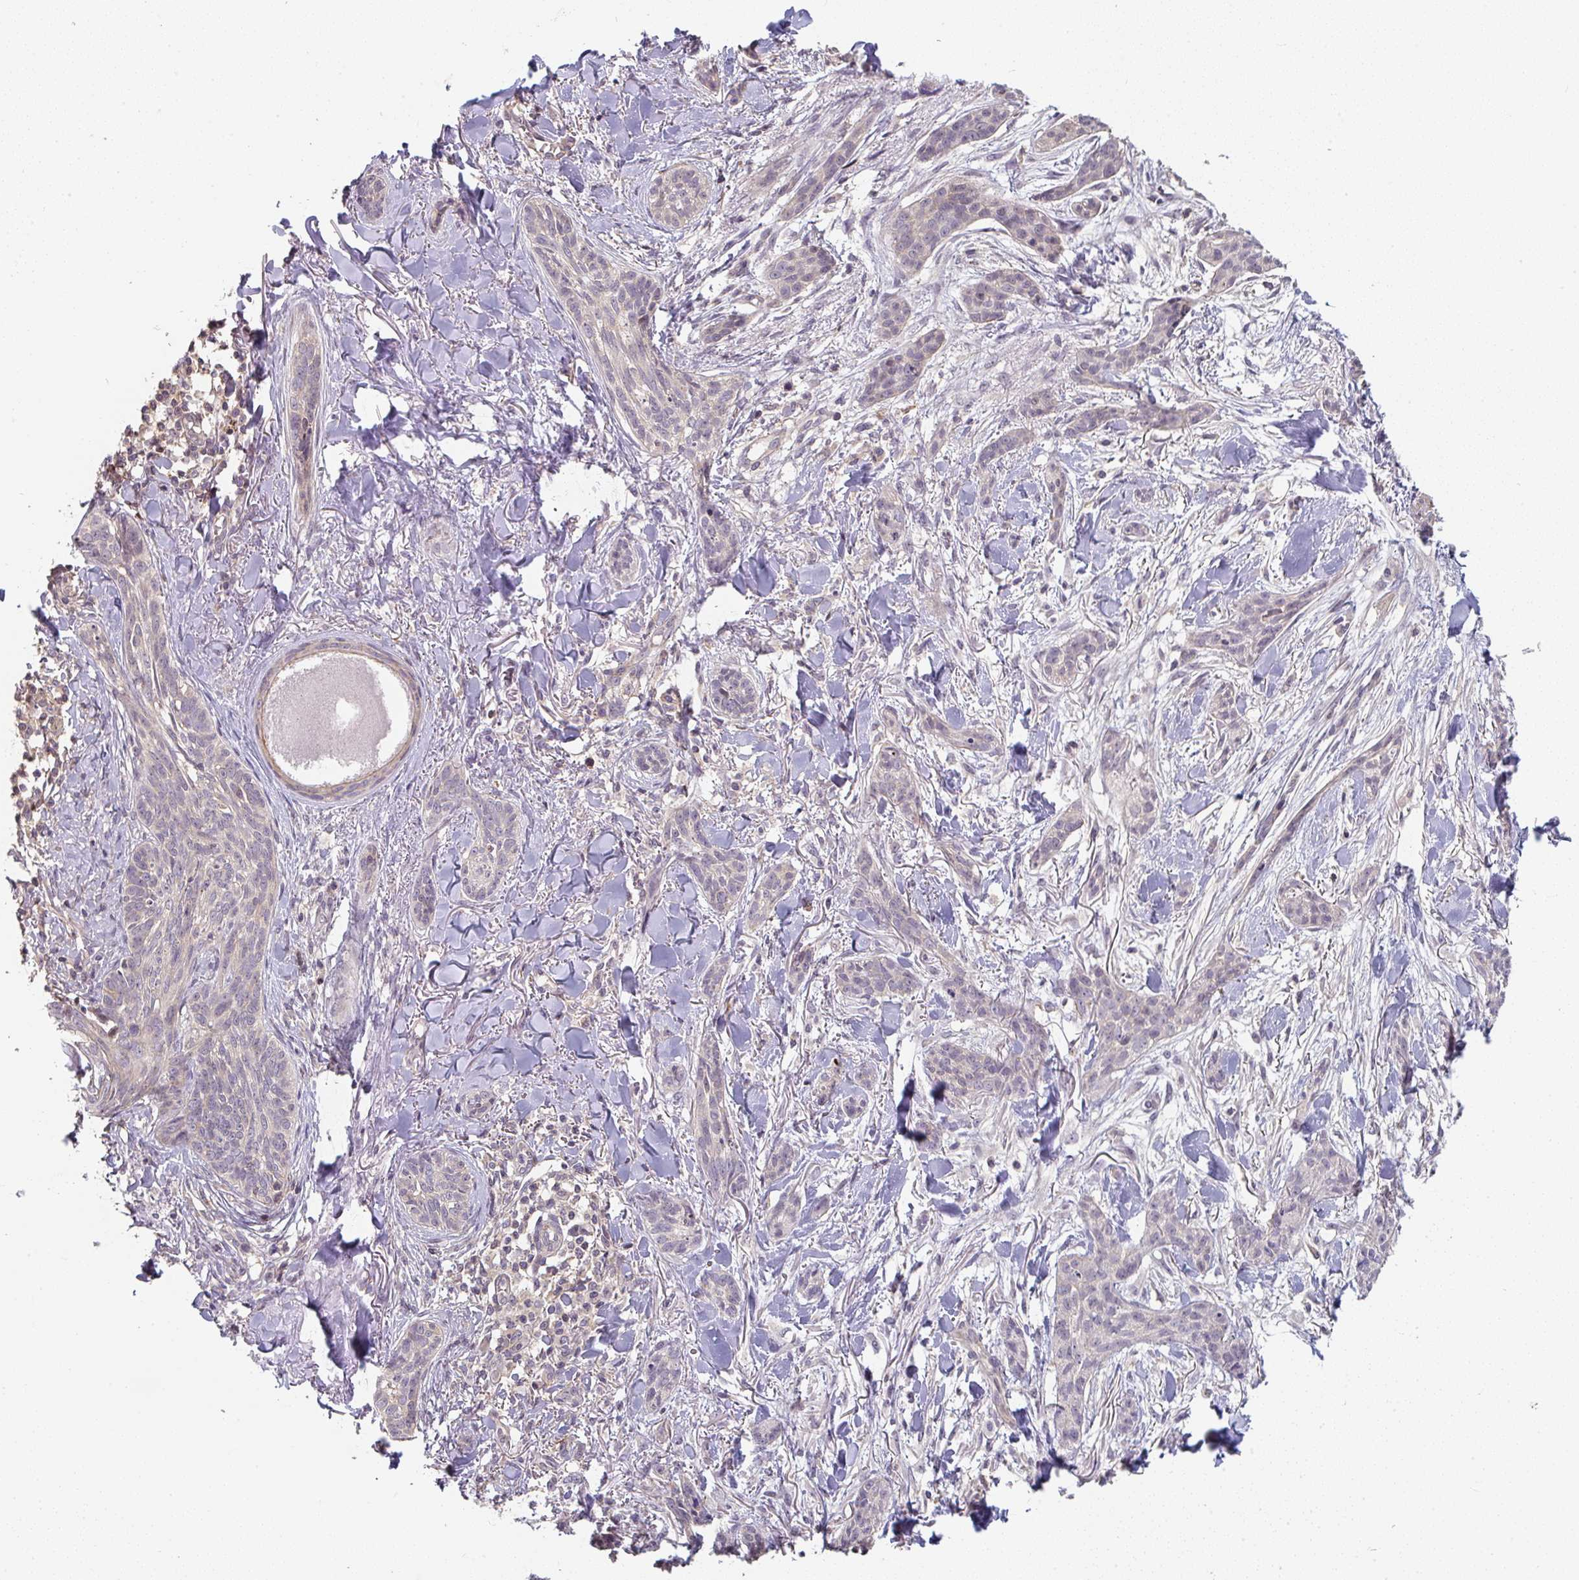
{"staining": {"intensity": "negative", "quantity": "none", "location": "none"}, "tissue": "skin cancer", "cell_type": "Tumor cells", "image_type": "cancer", "snomed": [{"axis": "morphology", "description": "Basal cell carcinoma"}, {"axis": "topography", "description": "Skin"}], "caption": "Skin cancer (basal cell carcinoma) stained for a protein using immunohistochemistry demonstrates no staining tumor cells.", "gene": "RANGRF", "patient": {"sex": "male", "age": 52}}